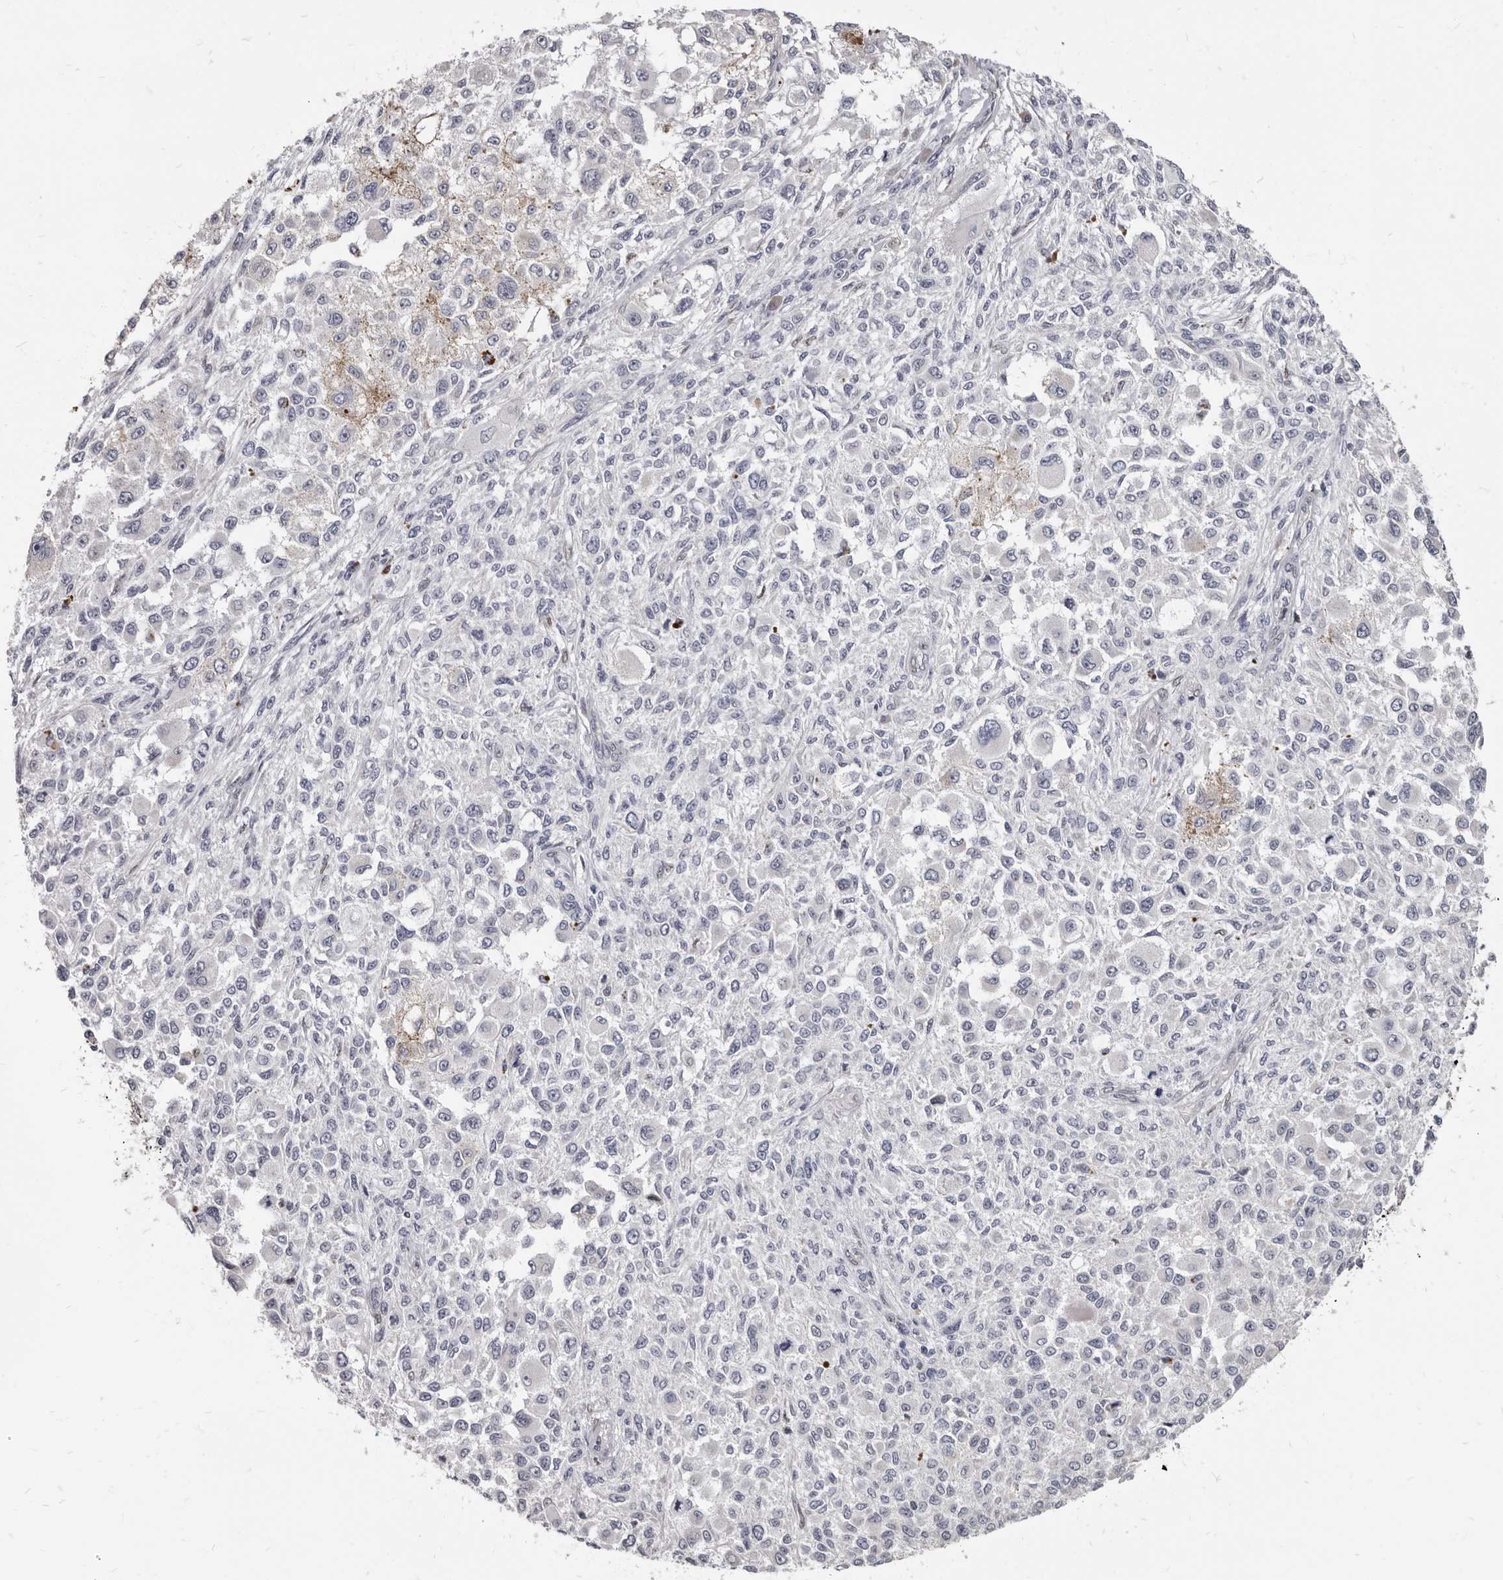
{"staining": {"intensity": "negative", "quantity": "none", "location": "none"}, "tissue": "melanoma", "cell_type": "Tumor cells", "image_type": "cancer", "snomed": [{"axis": "morphology", "description": "Necrosis, NOS"}, {"axis": "morphology", "description": "Malignant melanoma, NOS"}, {"axis": "topography", "description": "Skin"}], "caption": "Tumor cells are negative for brown protein staining in malignant melanoma.", "gene": "MRGPRF", "patient": {"sex": "female", "age": 87}}